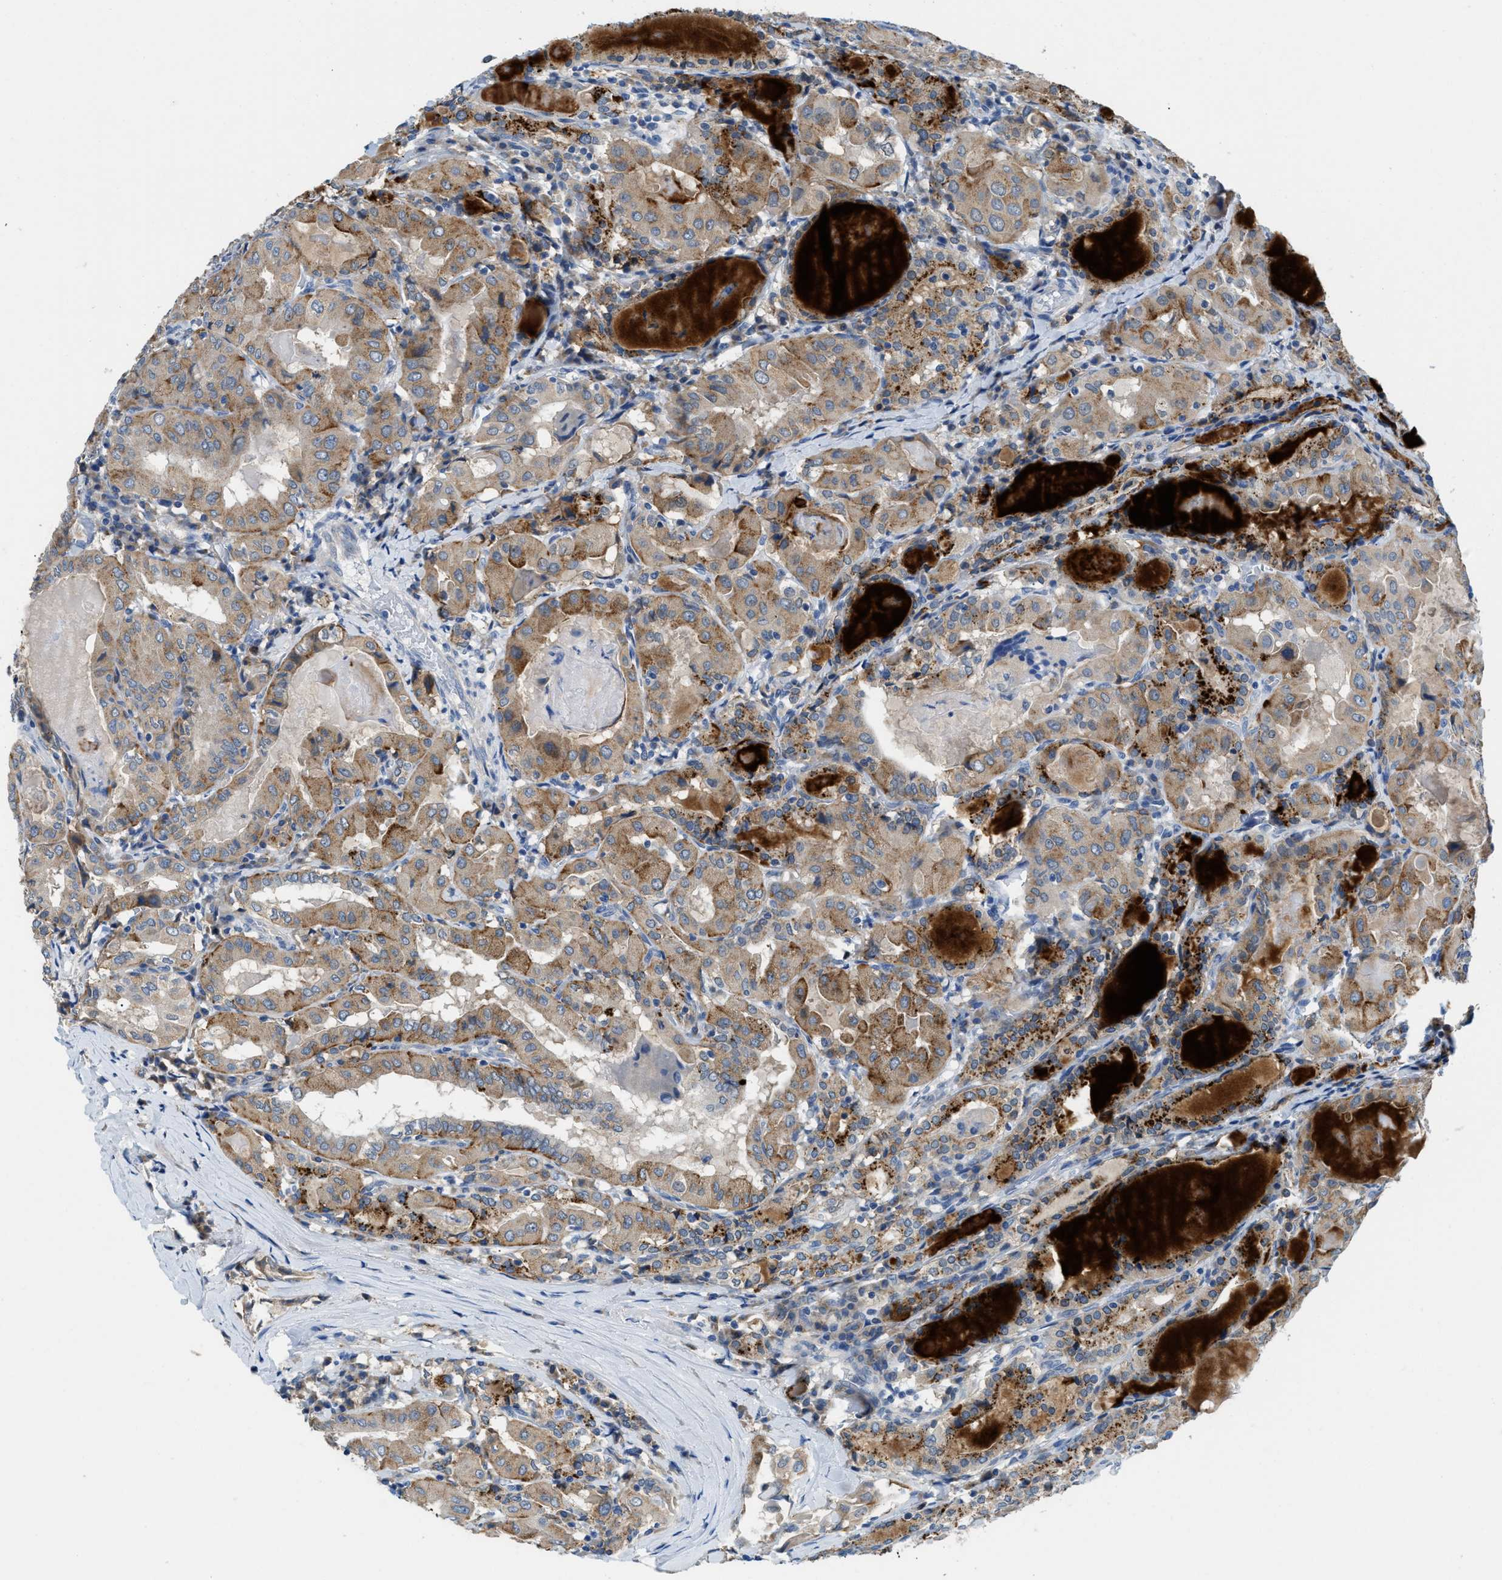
{"staining": {"intensity": "moderate", "quantity": "25%-75%", "location": "cytoplasmic/membranous"}, "tissue": "thyroid cancer", "cell_type": "Tumor cells", "image_type": "cancer", "snomed": [{"axis": "morphology", "description": "Papillary adenocarcinoma, NOS"}, {"axis": "topography", "description": "Thyroid gland"}], "caption": "The image shows staining of thyroid papillary adenocarcinoma, revealing moderate cytoplasmic/membranous protein positivity (brown color) within tumor cells.", "gene": "TSPAN3", "patient": {"sex": "female", "age": 42}}